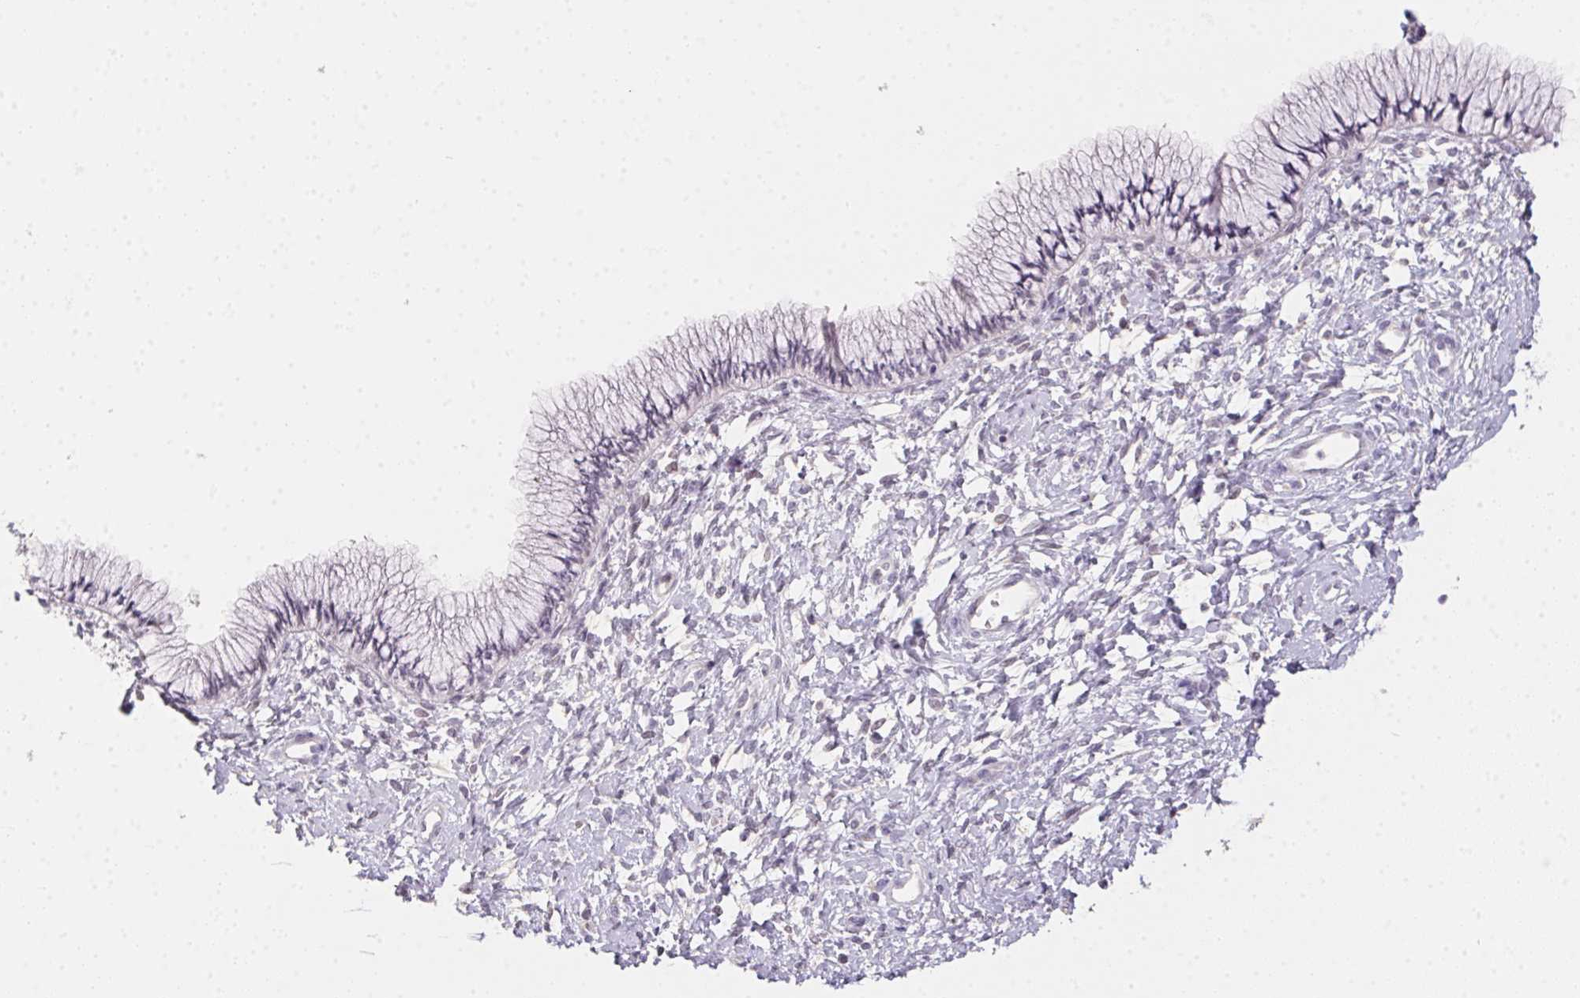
{"staining": {"intensity": "negative", "quantity": "none", "location": "none"}, "tissue": "cervix", "cell_type": "Glandular cells", "image_type": "normal", "snomed": [{"axis": "morphology", "description": "Normal tissue, NOS"}, {"axis": "topography", "description": "Cervix"}], "caption": "The photomicrograph demonstrates no staining of glandular cells in normal cervix.", "gene": "MORC1", "patient": {"sex": "female", "age": 37}}